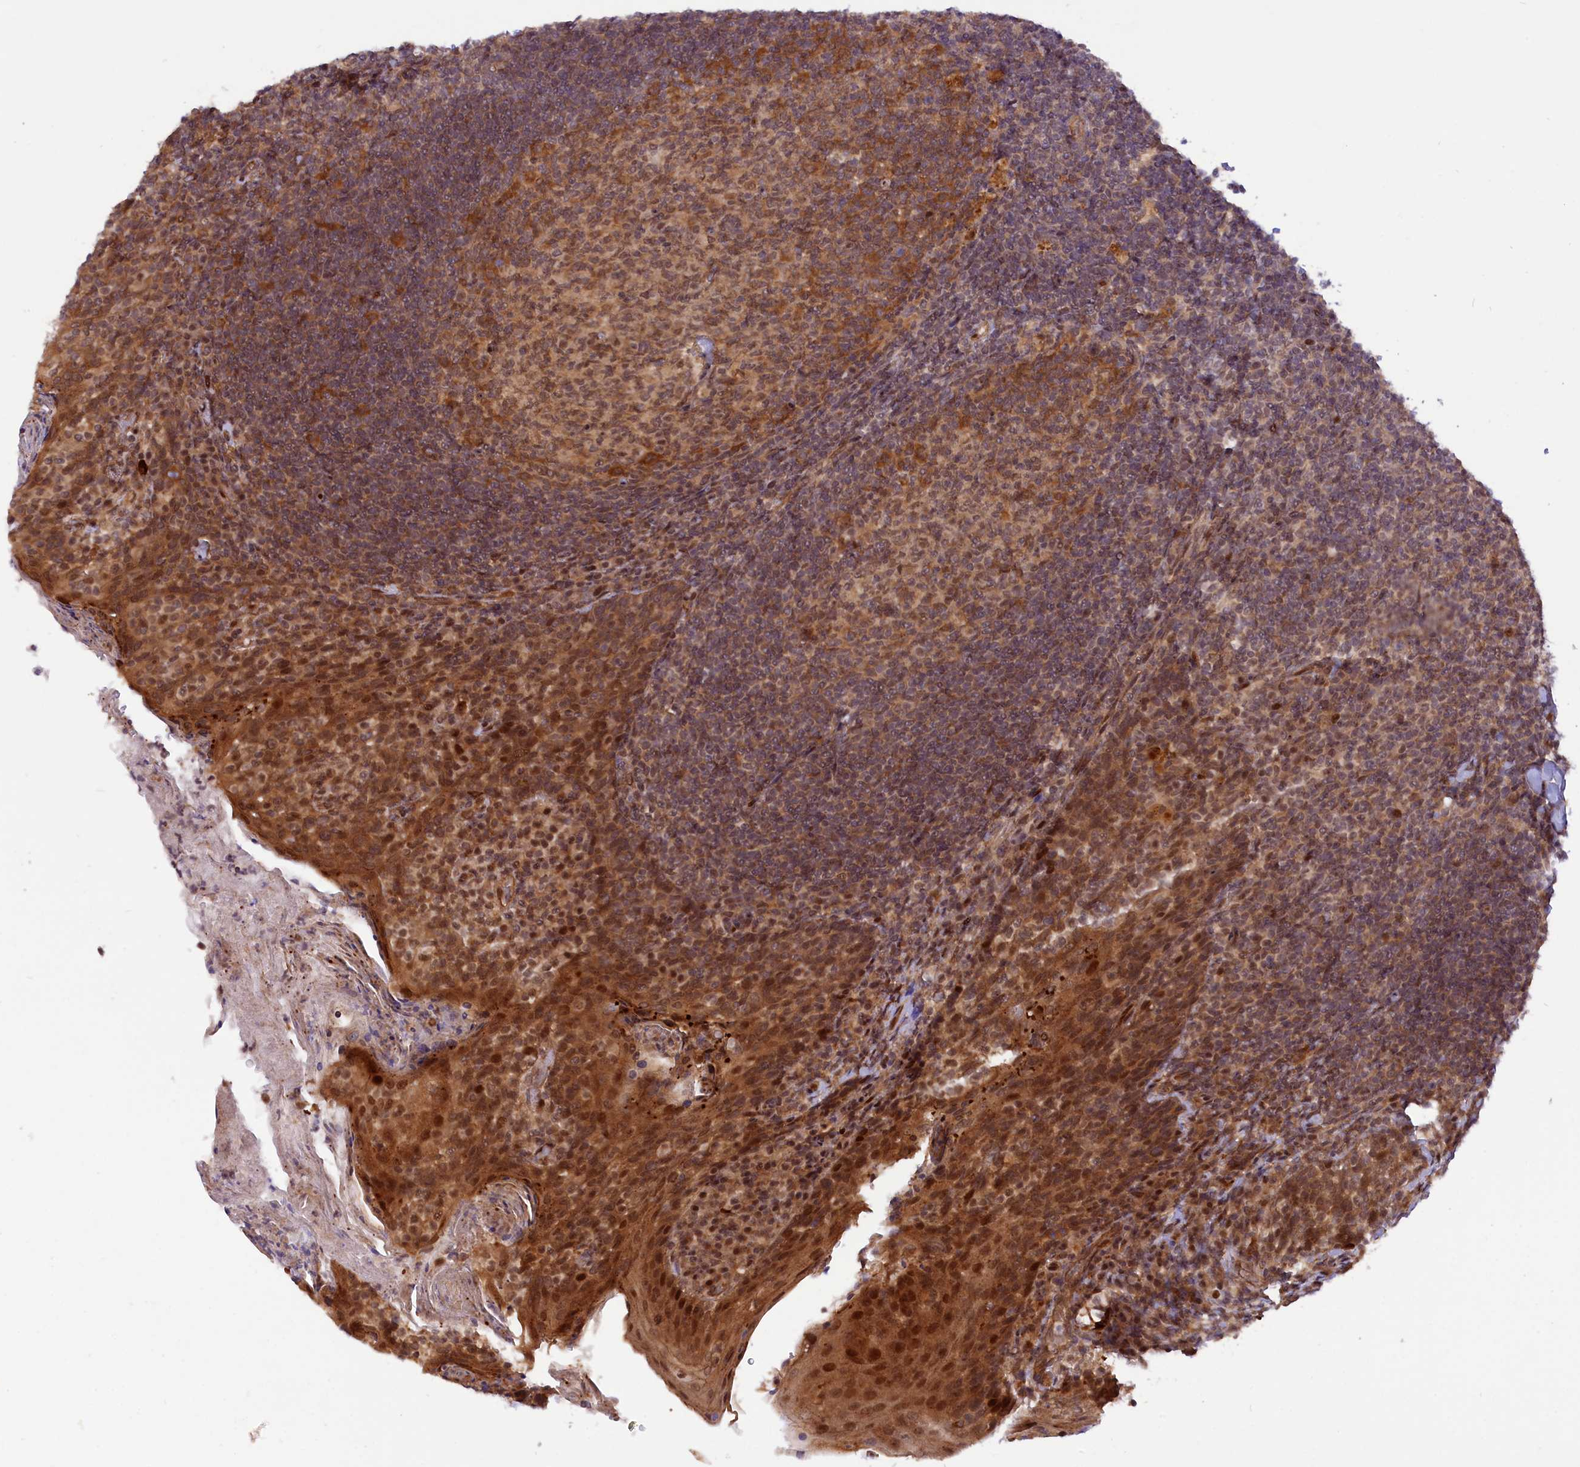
{"staining": {"intensity": "moderate", "quantity": ">75%", "location": "cytoplasmic/membranous"}, "tissue": "tonsil", "cell_type": "Germinal center cells", "image_type": "normal", "snomed": [{"axis": "morphology", "description": "Normal tissue, NOS"}, {"axis": "topography", "description": "Tonsil"}], "caption": "Moderate cytoplasmic/membranous positivity for a protein is appreciated in approximately >75% of germinal center cells of unremarkable tonsil using IHC.", "gene": "SAMD4A", "patient": {"sex": "female", "age": 10}}